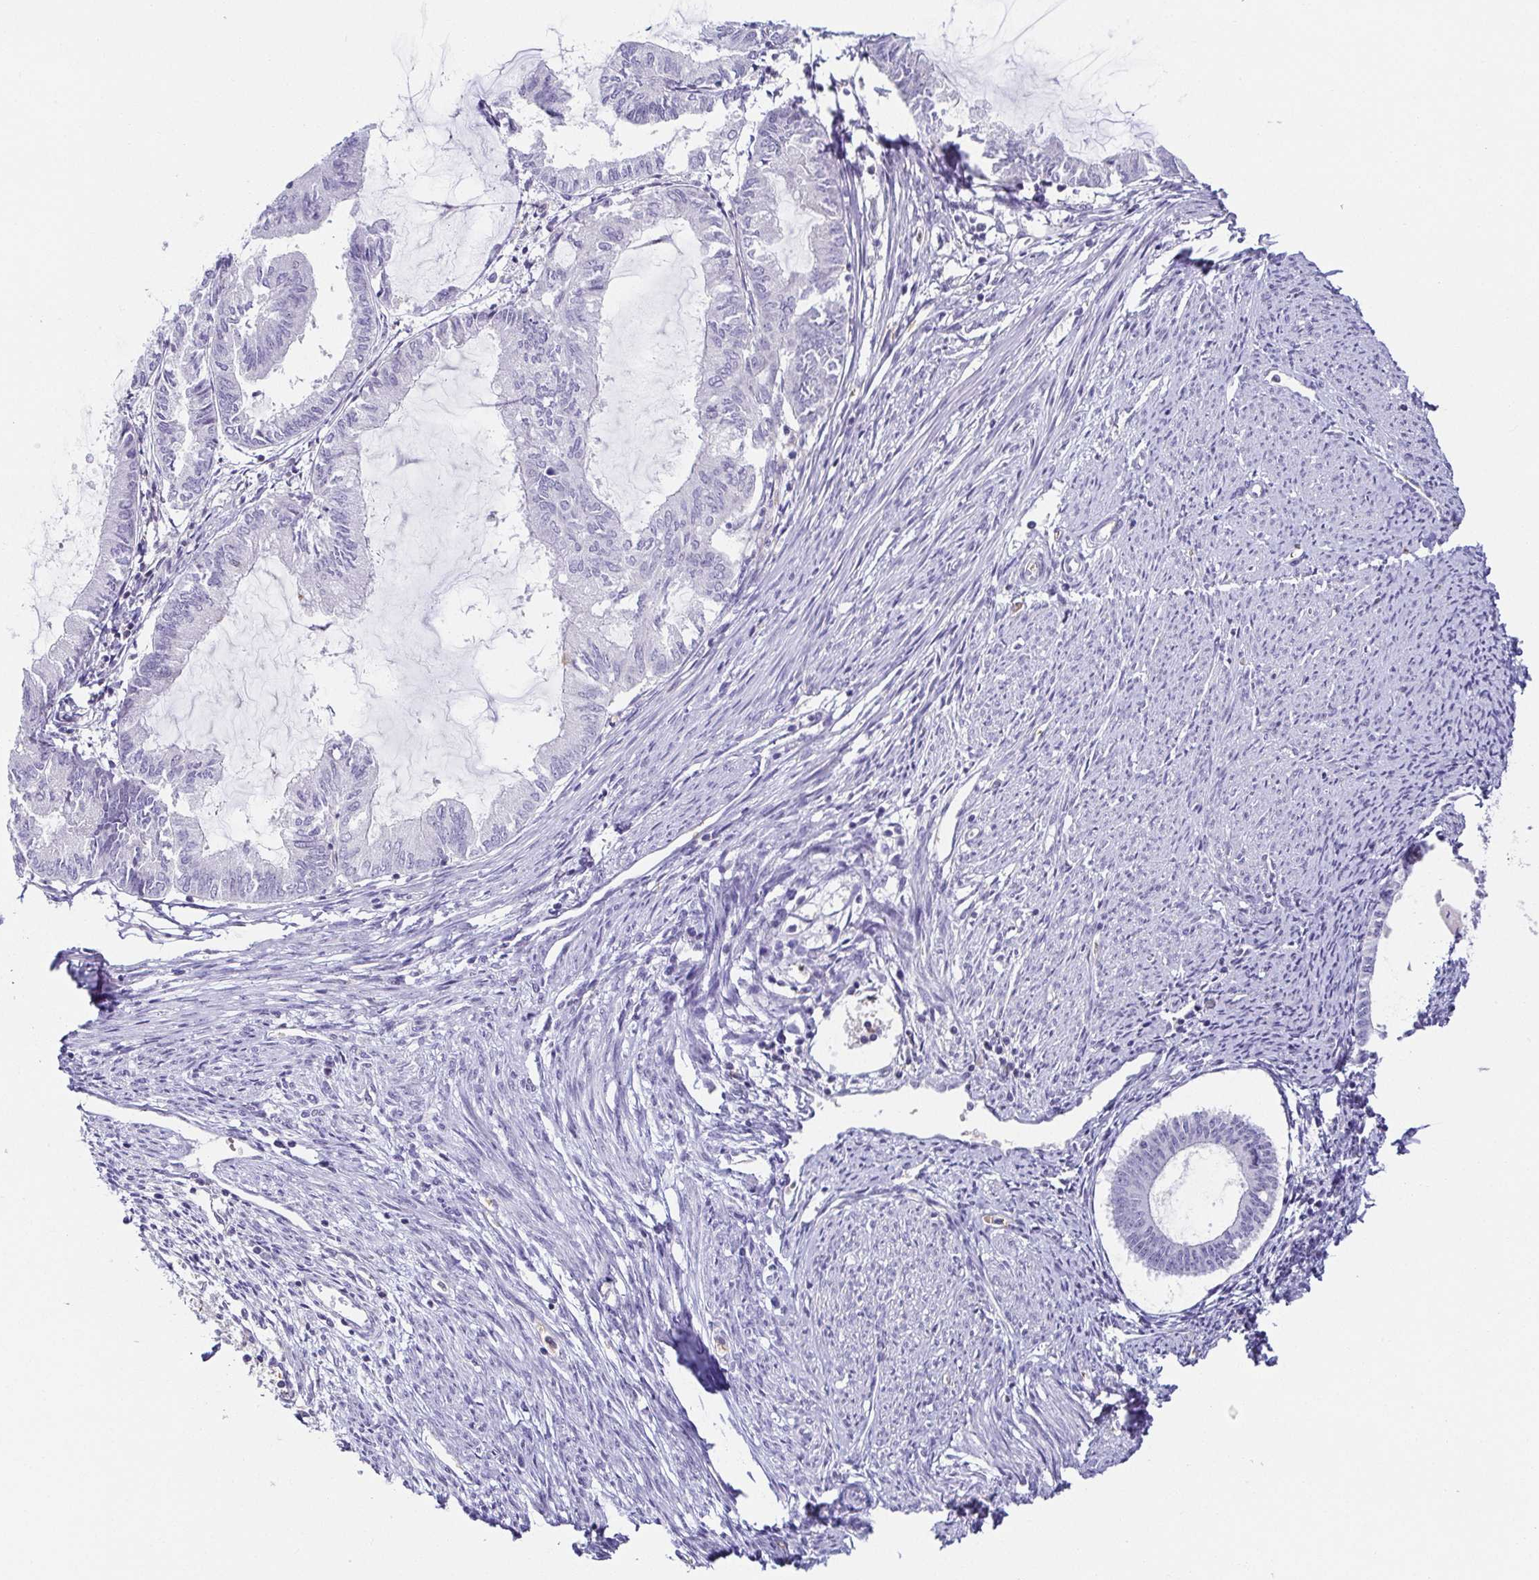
{"staining": {"intensity": "negative", "quantity": "none", "location": "none"}, "tissue": "endometrial cancer", "cell_type": "Tumor cells", "image_type": "cancer", "snomed": [{"axis": "morphology", "description": "Adenocarcinoma, NOS"}, {"axis": "topography", "description": "Endometrium"}], "caption": "An IHC histopathology image of endometrial adenocarcinoma is shown. There is no staining in tumor cells of endometrial adenocarcinoma.", "gene": "FAM162B", "patient": {"sex": "female", "age": 86}}